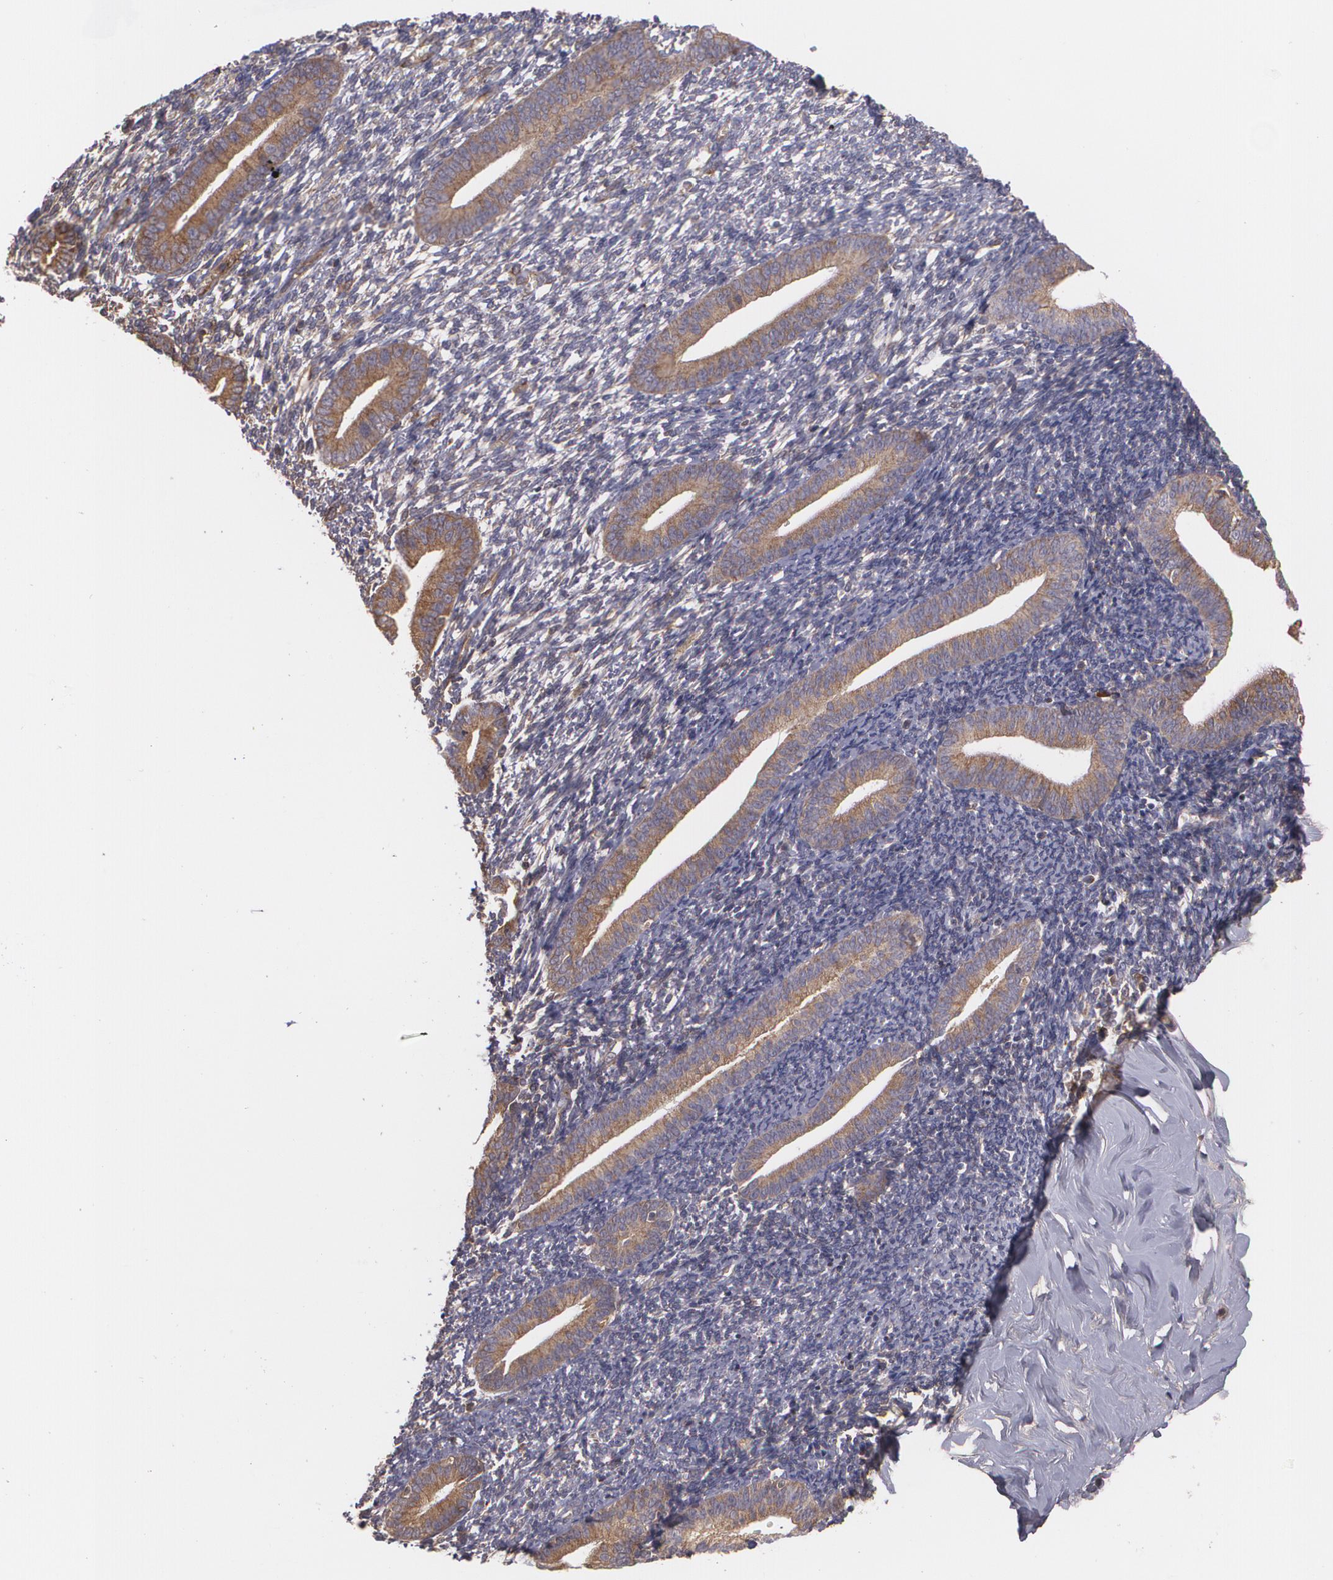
{"staining": {"intensity": "weak", "quantity": "25%-75%", "location": "cytoplasmic/membranous"}, "tissue": "endometrium", "cell_type": "Cells in endometrial stroma", "image_type": "normal", "snomed": [{"axis": "morphology", "description": "Normal tissue, NOS"}, {"axis": "topography", "description": "Smooth muscle"}, {"axis": "topography", "description": "Endometrium"}], "caption": "The micrograph exhibits staining of benign endometrium, revealing weak cytoplasmic/membranous protein staining (brown color) within cells in endometrial stroma. Immunohistochemistry (ihc) stains the protein of interest in brown and the nuclei are stained blue.", "gene": "ECE1", "patient": {"sex": "female", "age": 57}}